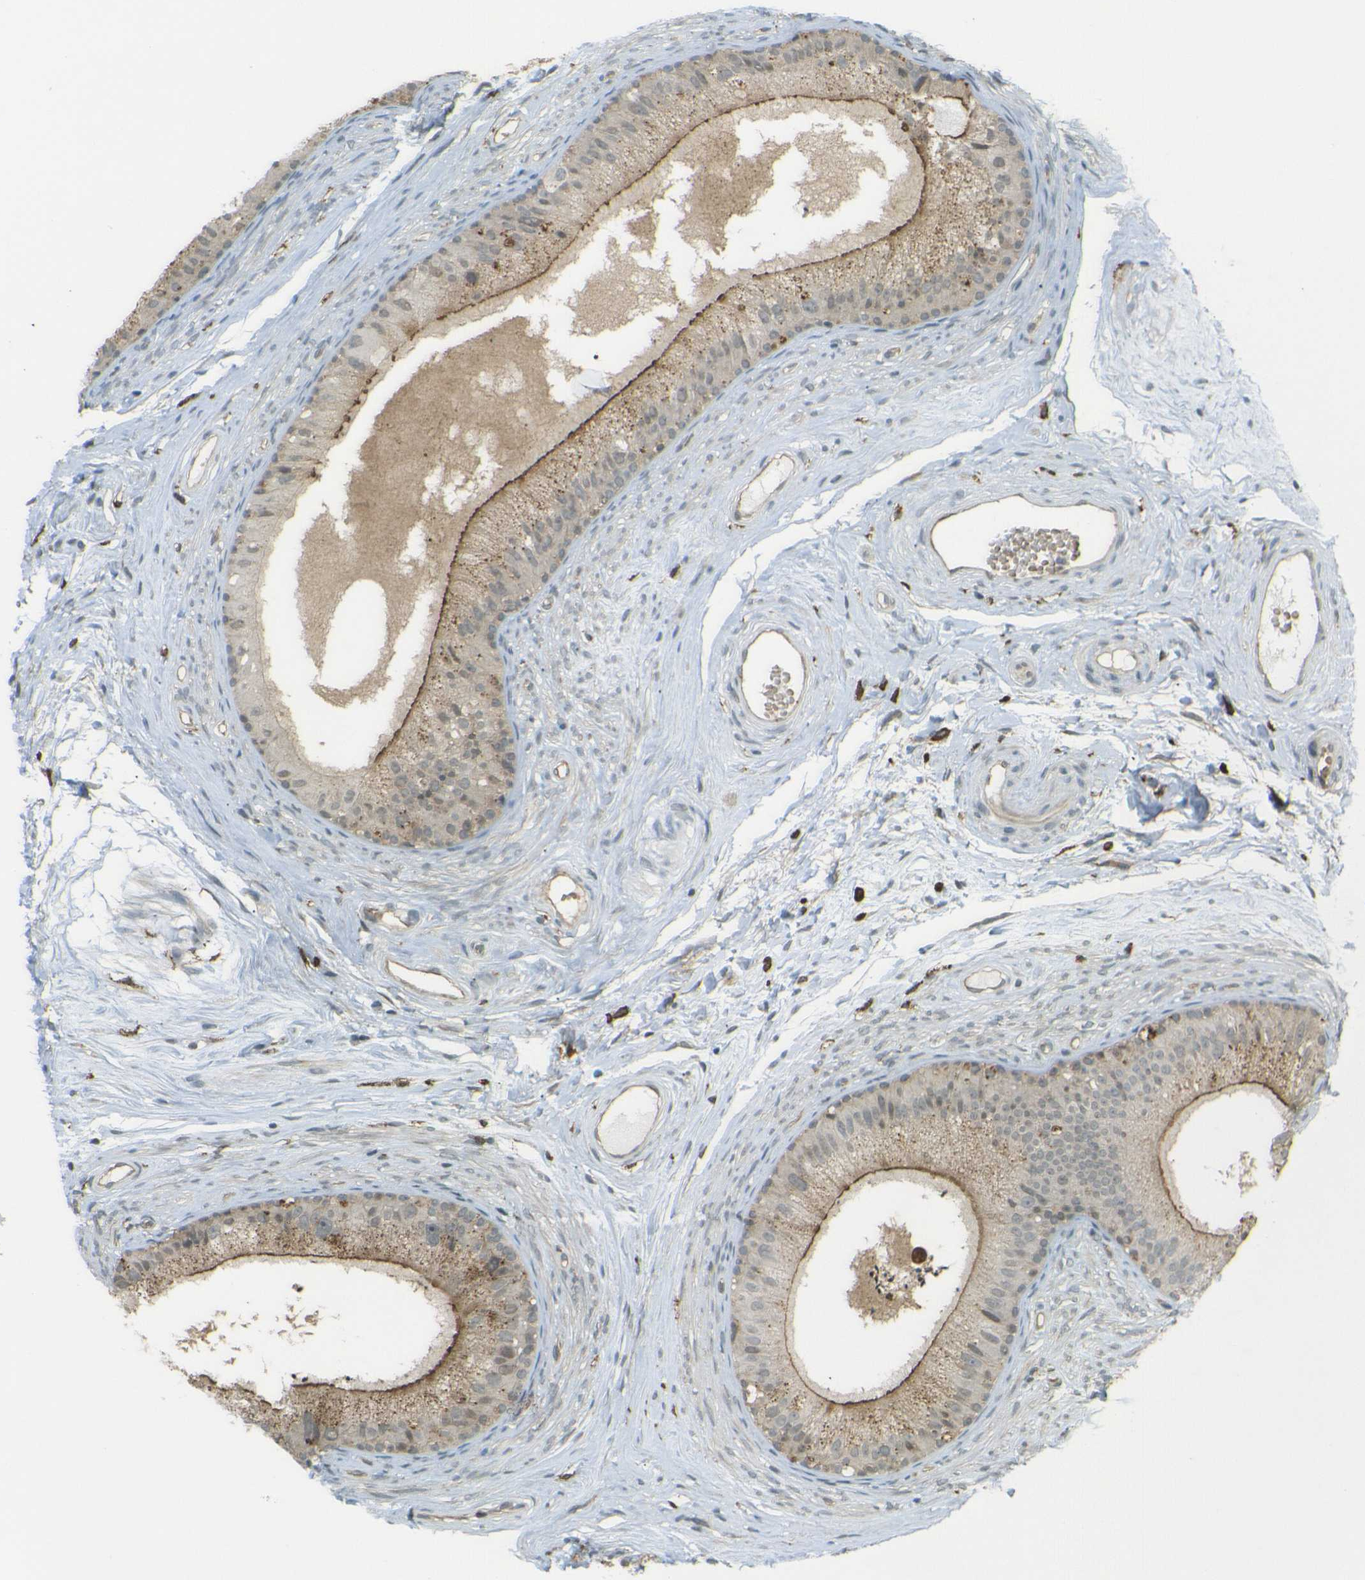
{"staining": {"intensity": "moderate", "quantity": "25%-75%", "location": "cytoplasmic/membranous"}, "tissue": "epididymis", "cell_type": "Glandular cells", "image_type": "normal", "snomed": [{"axis": "morphology", "description": "Normal tissue, NOS"}, {"axis": "topography", "description": "Epididymis"}], "caption": "Protein expression analysis of benign epididymis exhibits moderate cytoplasmic/membranous positivity in approximately 25%-75% of glandular cells.", "gene": "DAB2", "patient": {"sex": "male", "age": 56}}